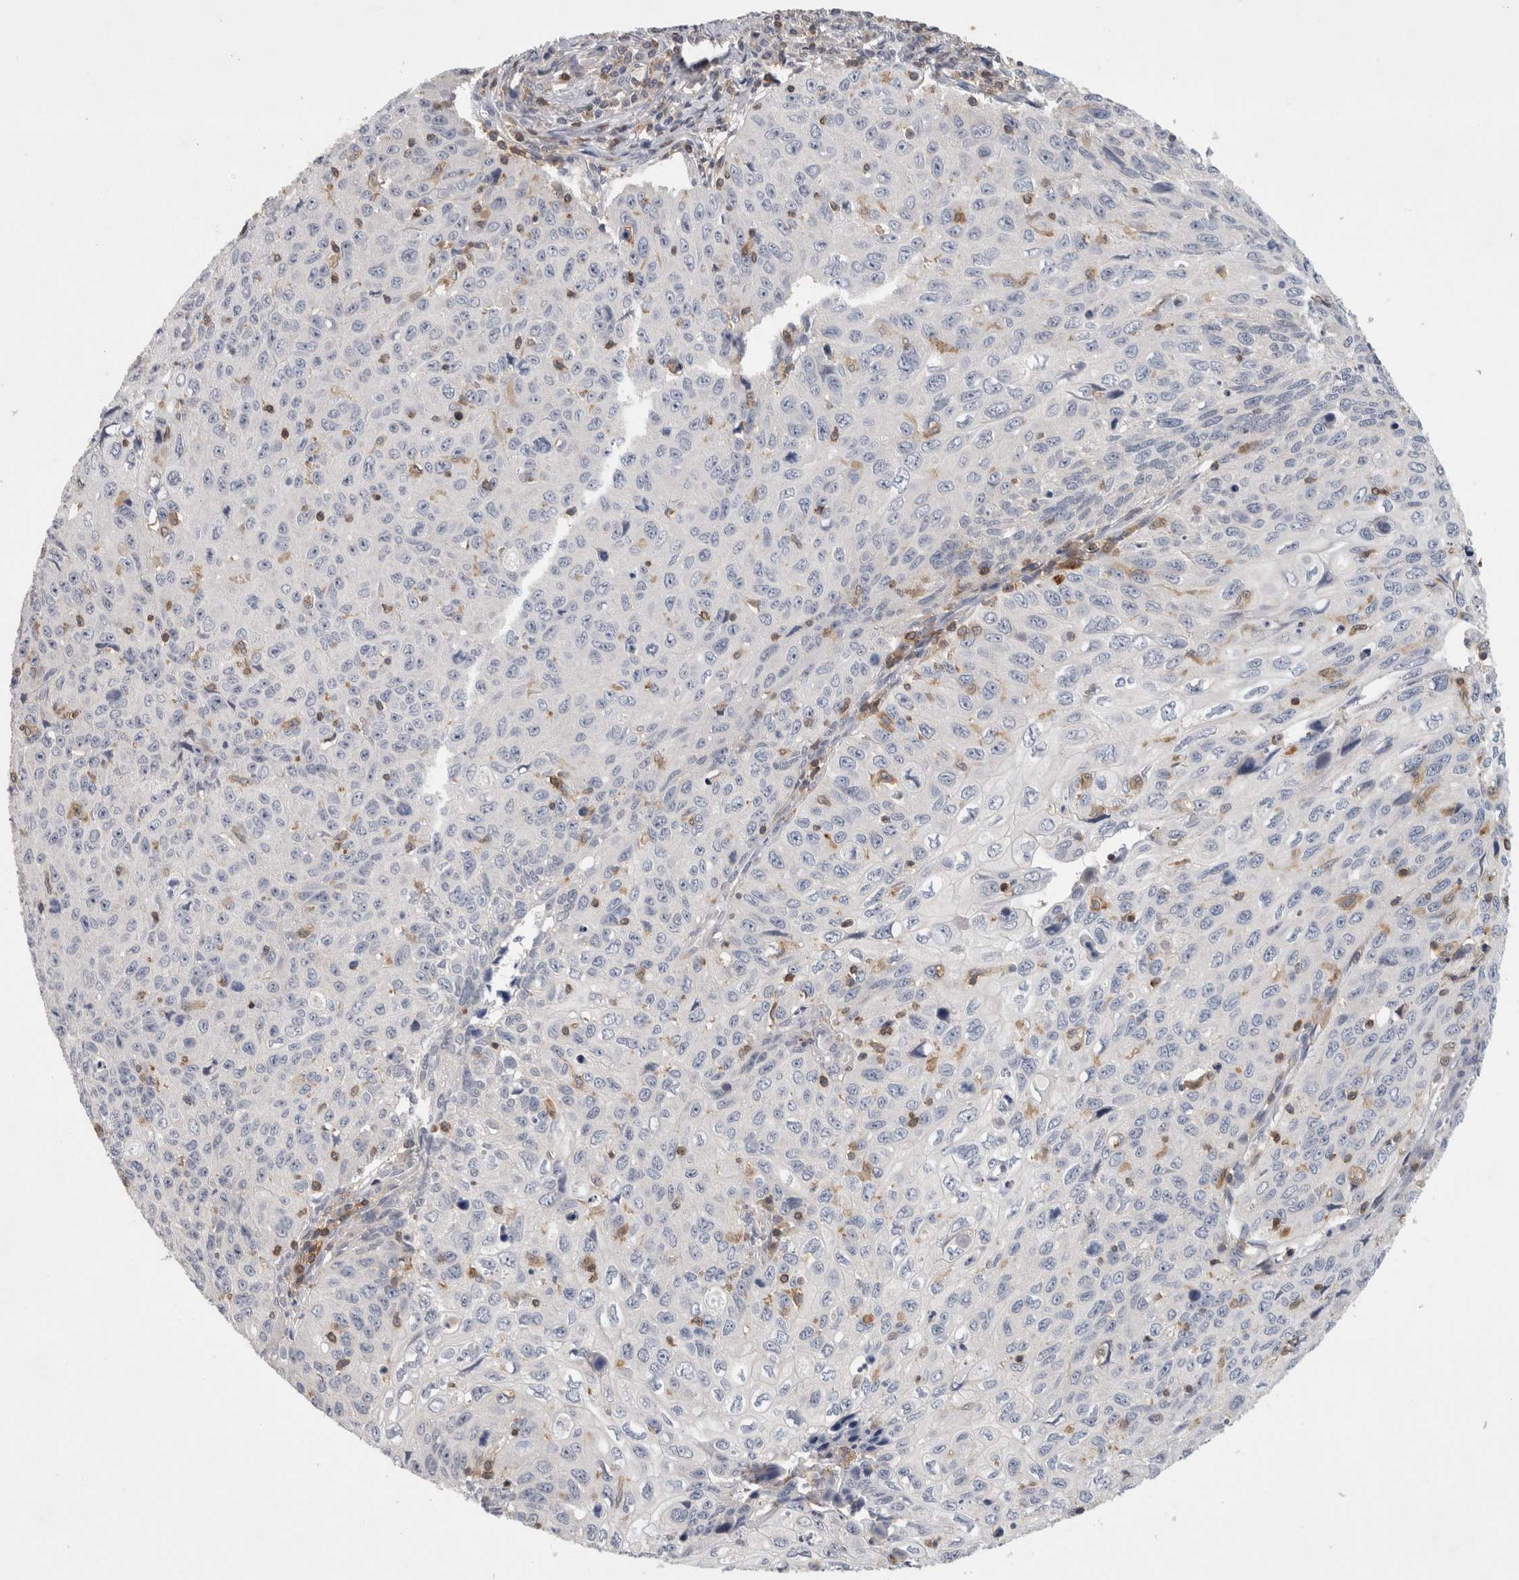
{"staining": {"intensity": "negative", "quantity": "none", "location": "none"}, "tissue": "cervical cancer", "cell_type": "Tumor cells", "image_type": "cancer", "snomed": [{"axis": "morphology", "description": "Squamous cell carcinoma, NOS"}, {"axis": "topography", "description": "Cervix"}], "caption": "A micrograph of human cervical squamous cell carcinoma is negative for staining in tumor cells.", "gene": "GFRA2", "patient": {"sex": "female", "age": 53}}